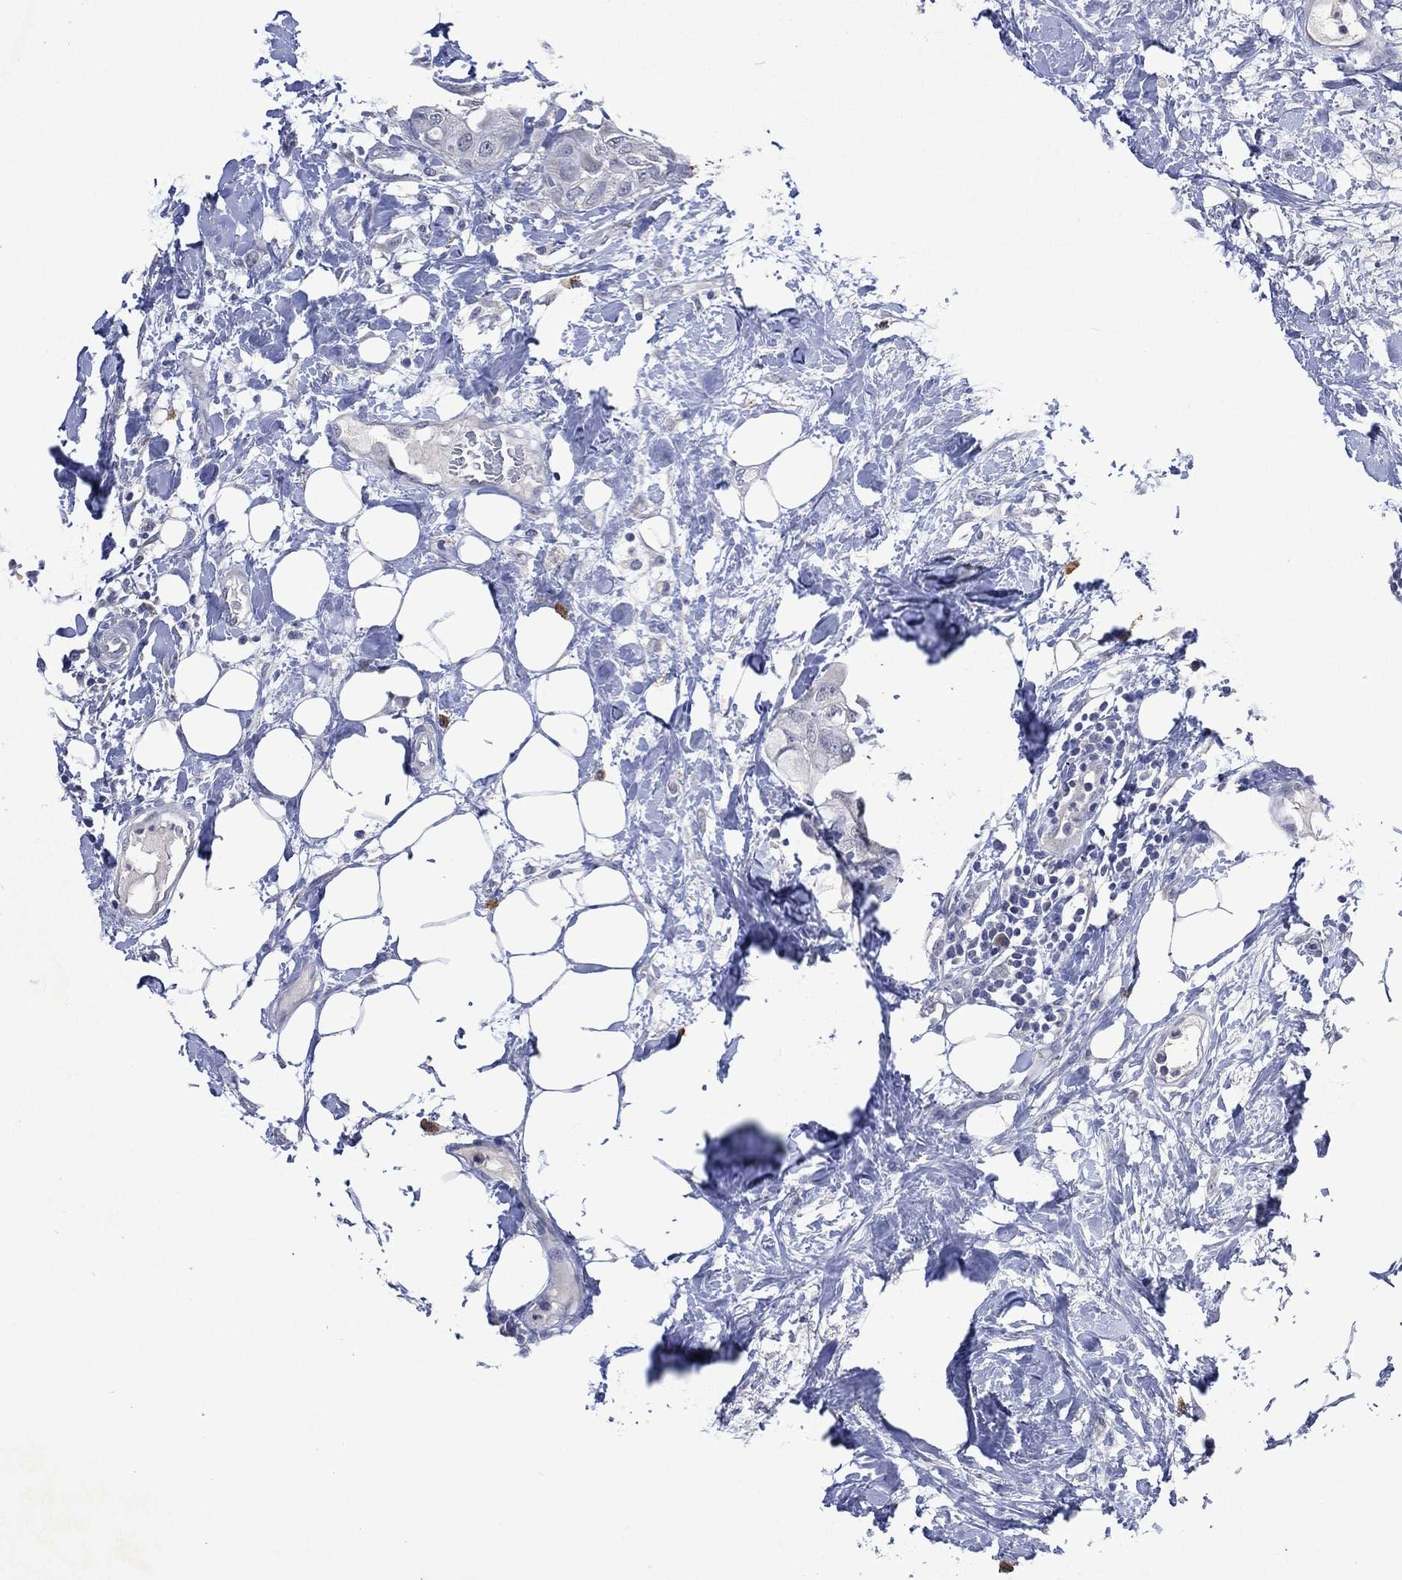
{"staining": {"intensity": "negative", "quantity": "none", "location": "none"}, "tissue": "breast cancer", "cell_type": "Tumor cells", "image_type": "cancer", "snomed": [{"axis": "morphology", "description": "Normal tissue, NOS"}, {"axis": "morphology", "description": "Duct carcinoma"}, {"axis": "topography", "description": "Breast"}], "caption": "Immunohistochemical staining of breast infiltrating ductal carcinoma demonstrates no significant expression in tumor cells.", "gene": "ASB10", "patient": {"sex": "female", "age": 40}}